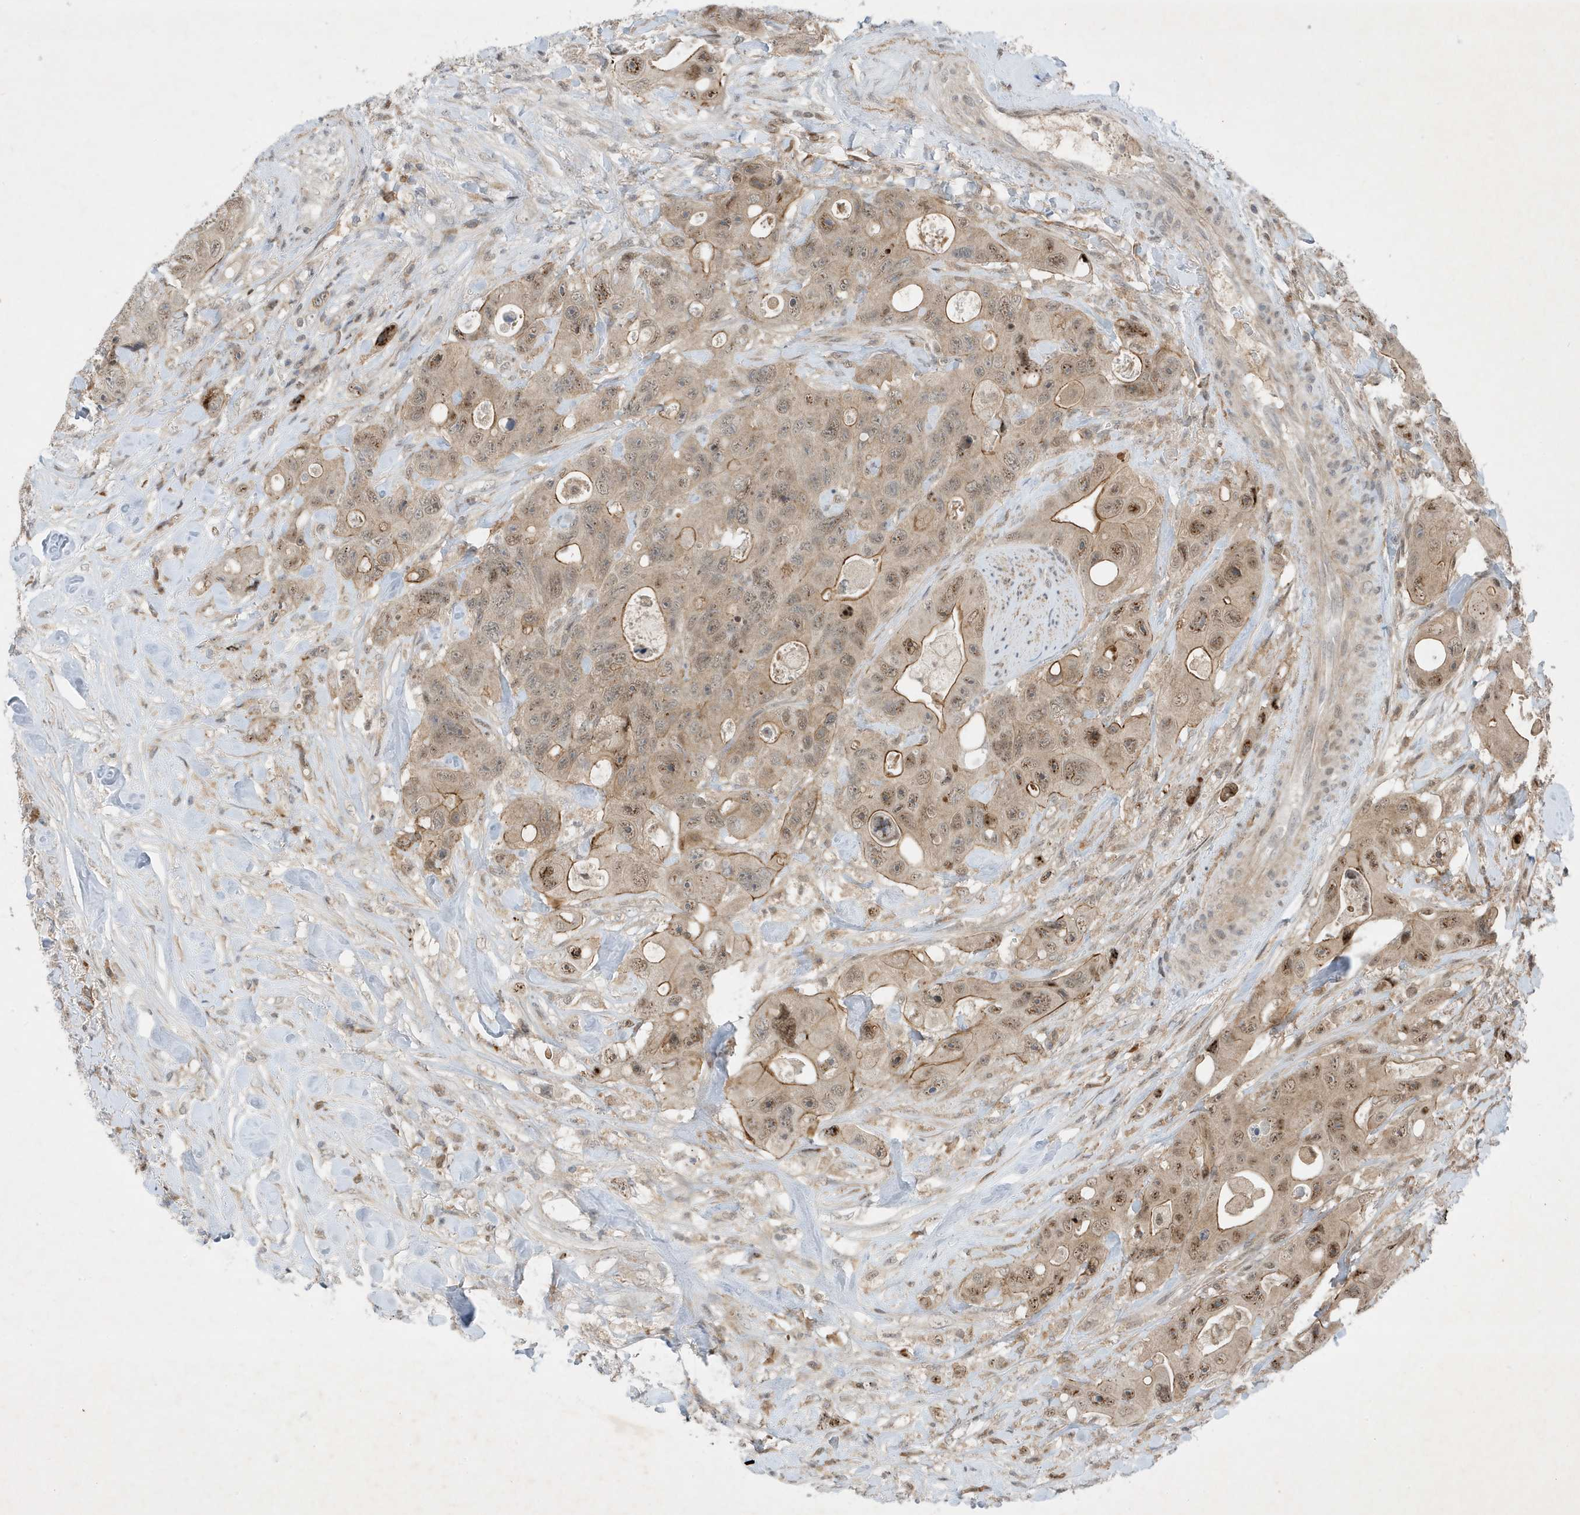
{"staining": {"intensity": "moderate", "quantity": "25%-75%", "location": "cytoplasmic/membranous,nuclear"}, "tissue": "colorectal cancer", "cell_type": "Tumor cells", "image_type": "cancer", "snomed": [{"axis": "morphology", "description": "Adenocarcinoma, NOS"}, {"axis": "topography", "description": "Colon"}], "caption": "Immunohistochemistry (IHC) histopathology image of human adenocarcinoma (colorectal) stained for a protein (brown), which shows medium levels of moderate cytoplasmic/membranous and nuclear expression in about 25%-75% of tumor cells.", "gene": "MAST3", "patient": {"sex": "female", "age": 46}}